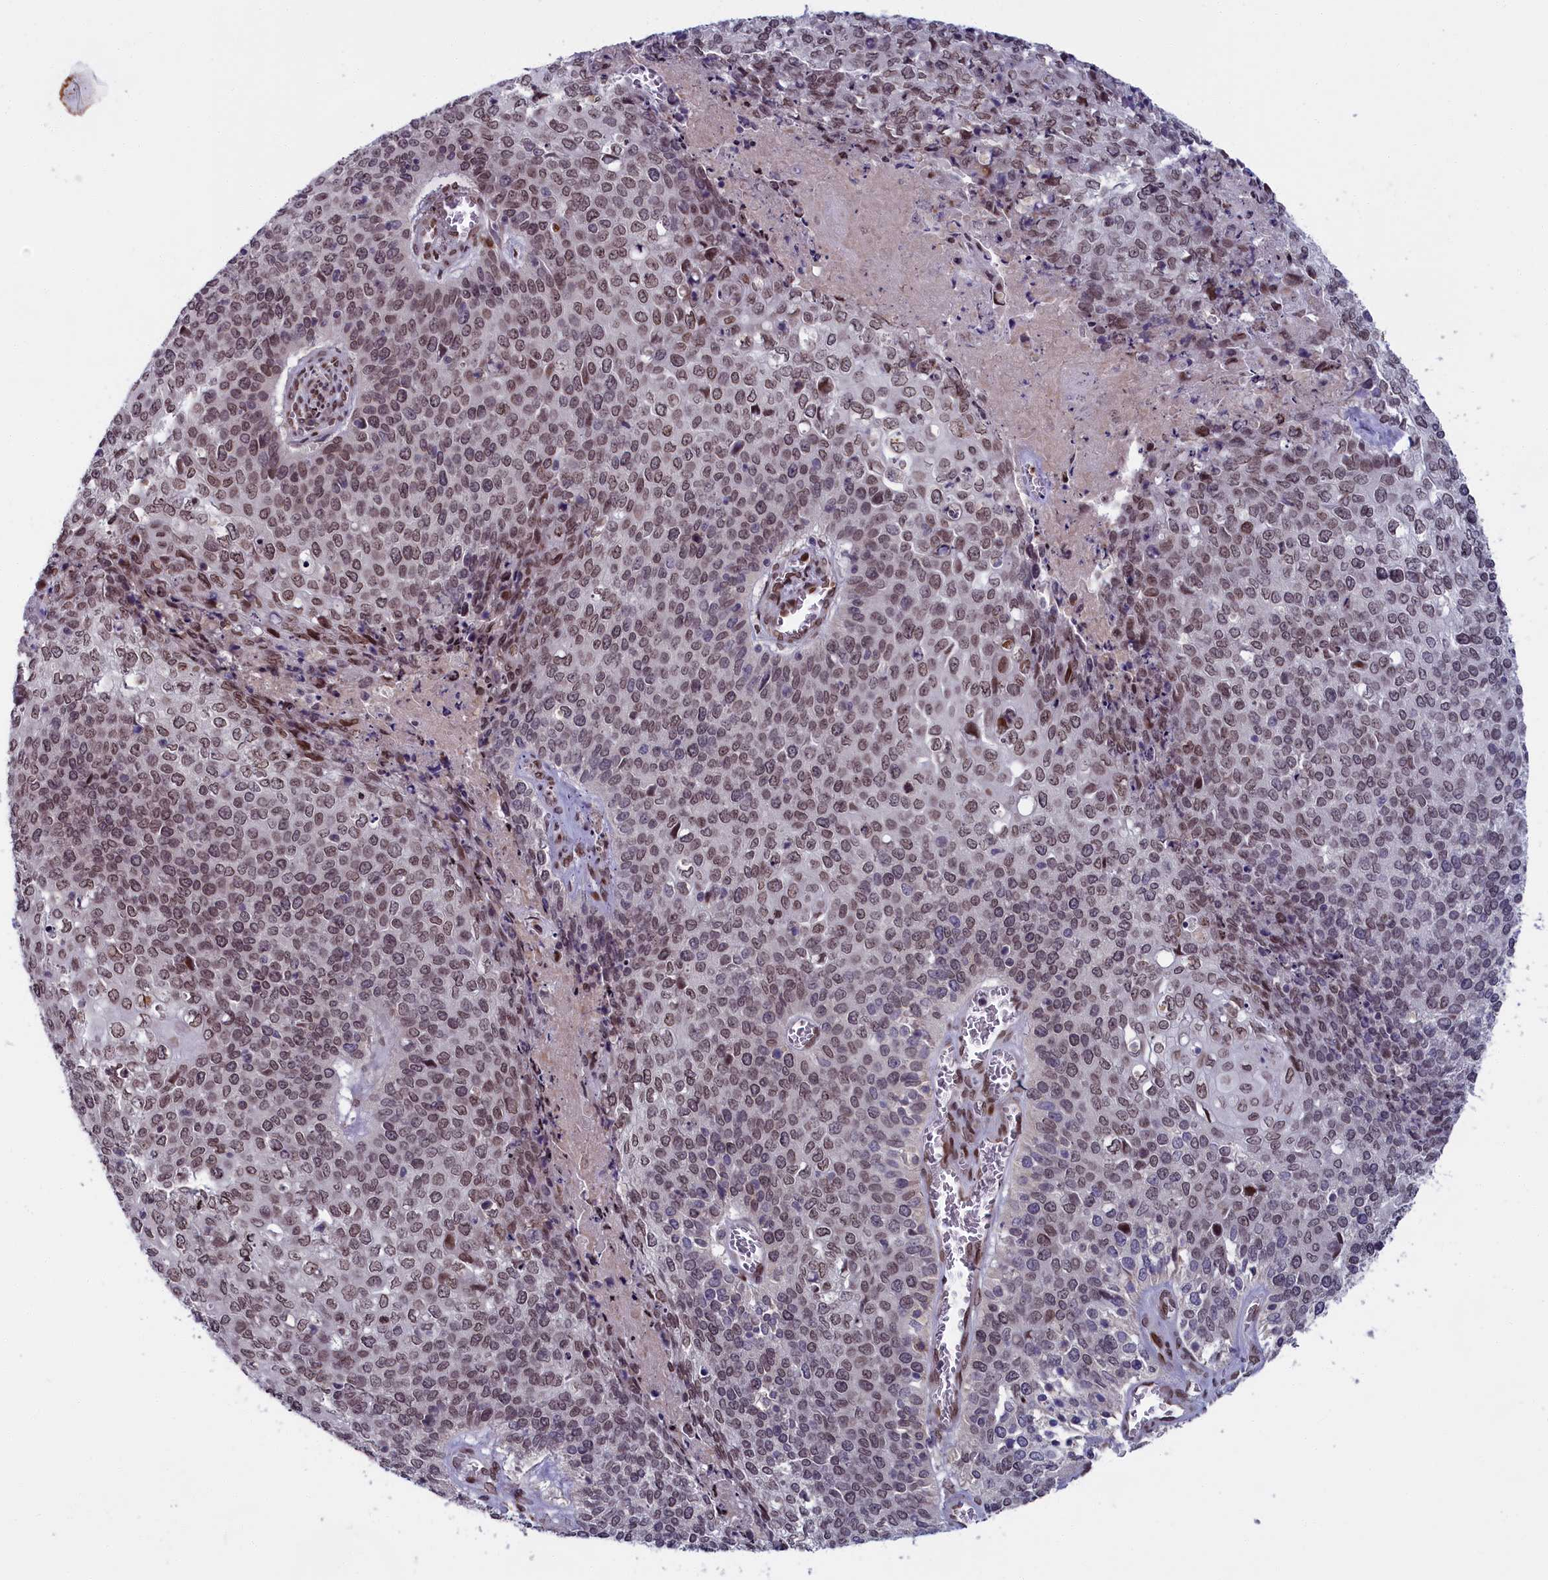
{"staining": {"intensity": "moderate", "quantity": ">75%", "location": "cytoplasmic/membranous,nuclear"}, "tissue": "cervical cancer", "cell_type": "Tumor cells", "image_type": "cancer", "snomed": [{"axis": "morphology", "description": "Squamous cell carcinoma, NOS"}, {"axis": "topography", "description": "Cervix"}], "caption": "About >75% of tumor cells in human cervical cancer (squamous cell carcinoma) demonstrate moderate cytoplasmic/membranous and nuclear protein expression as visualized by brown immunohistochemical staining.", "gene": "GPSM1", "patient": {"sex": "female", "age": 39}}